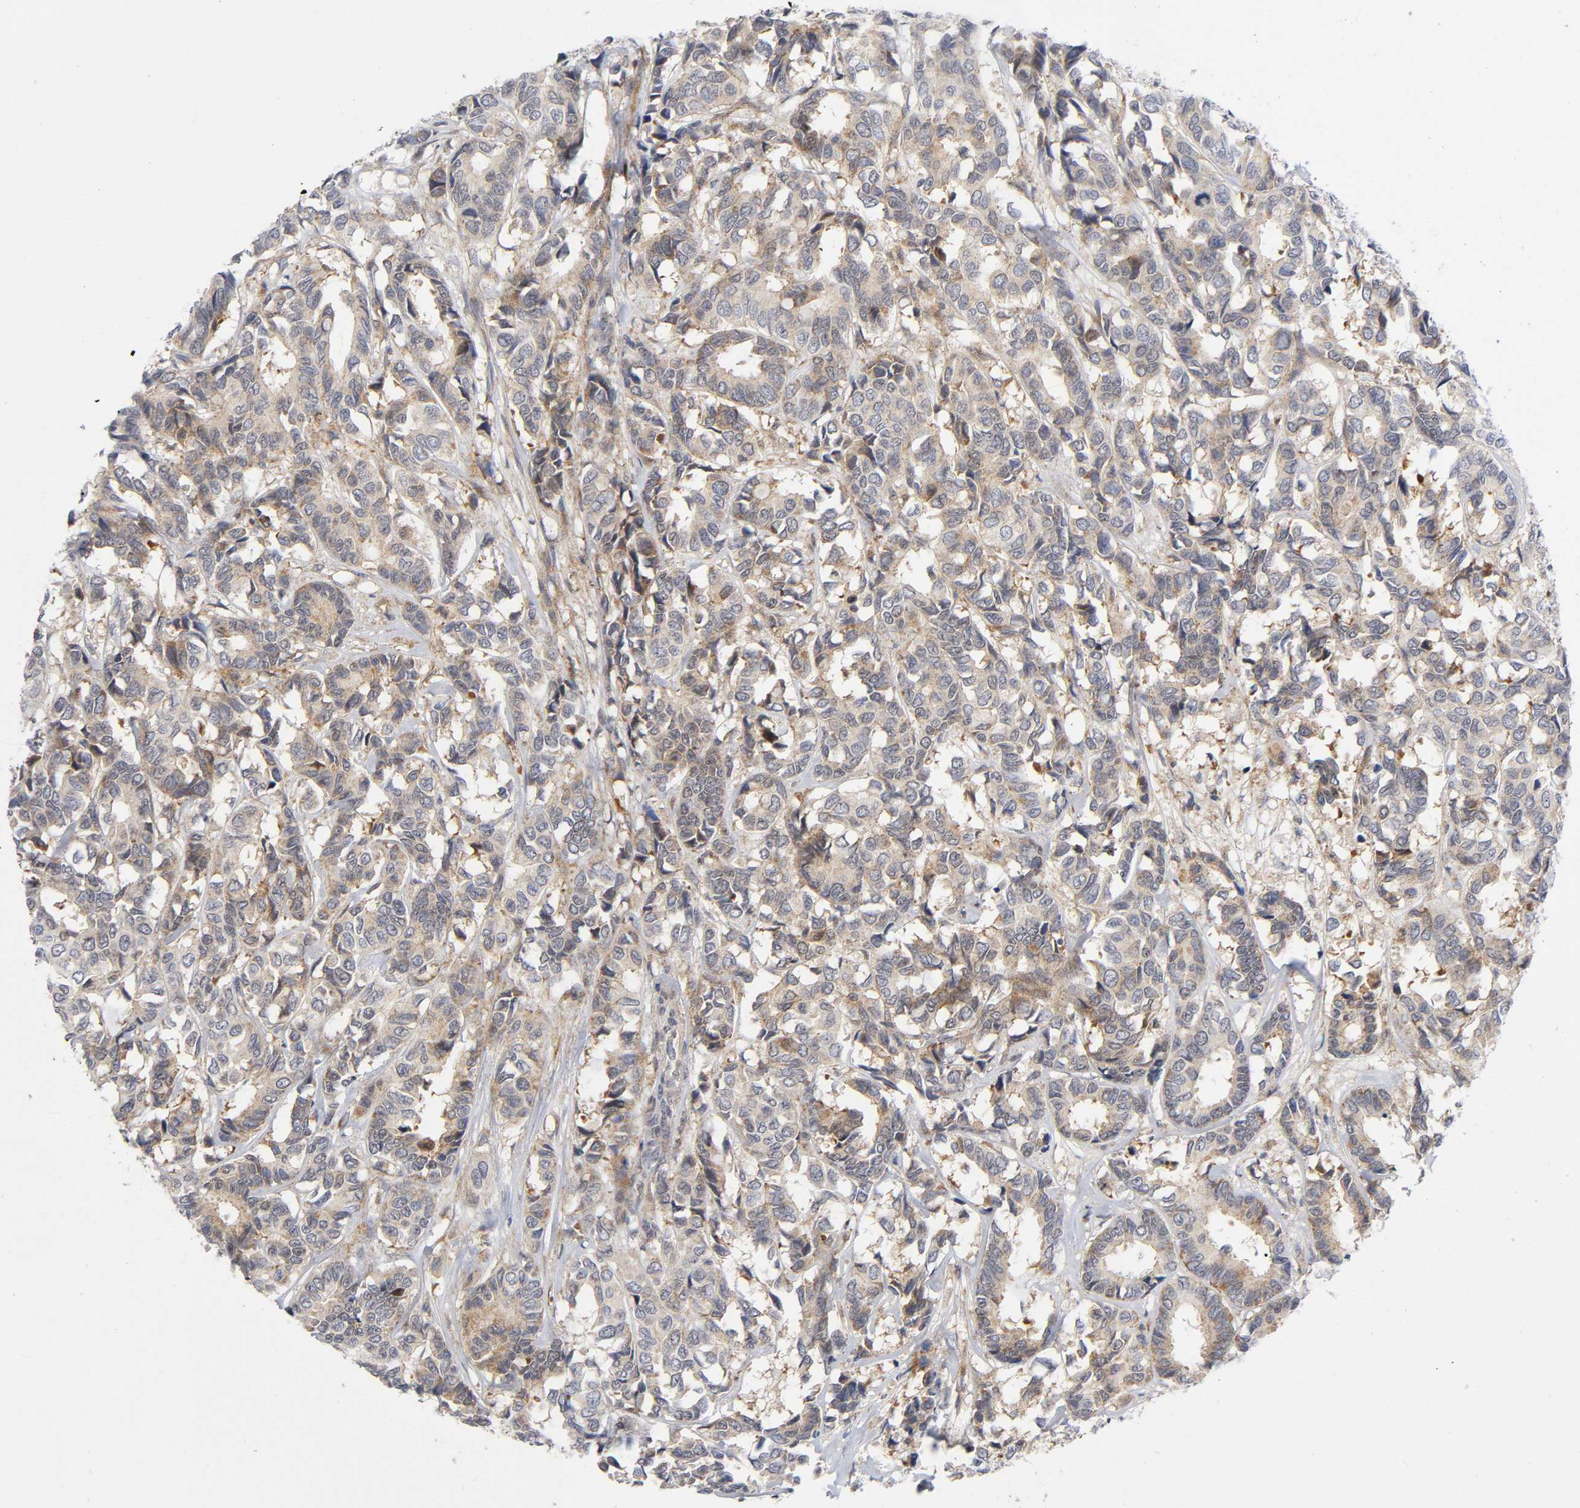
{"staining": {"intensity": "moderate", "quantity": ">75%", "location": "cytoplasmic/membranous"}, "tissue": "breast cancer", "cell_type": "Tumor cells", "image_type": "cancer", "snomed": [{"axis": "morphology", "description": "Duct carcinoma"}, {"axis": "topography", "description": "Breast"}], "caption": "Brown immunohistochemical staining in human breast cancer (invasive ductal carcinoma) shows moderate cytoplasmic/membranous staining in approximately >75% of tumor cells.", "gene": "EIF5", "patient": {"sex": "female", "age": 87}}